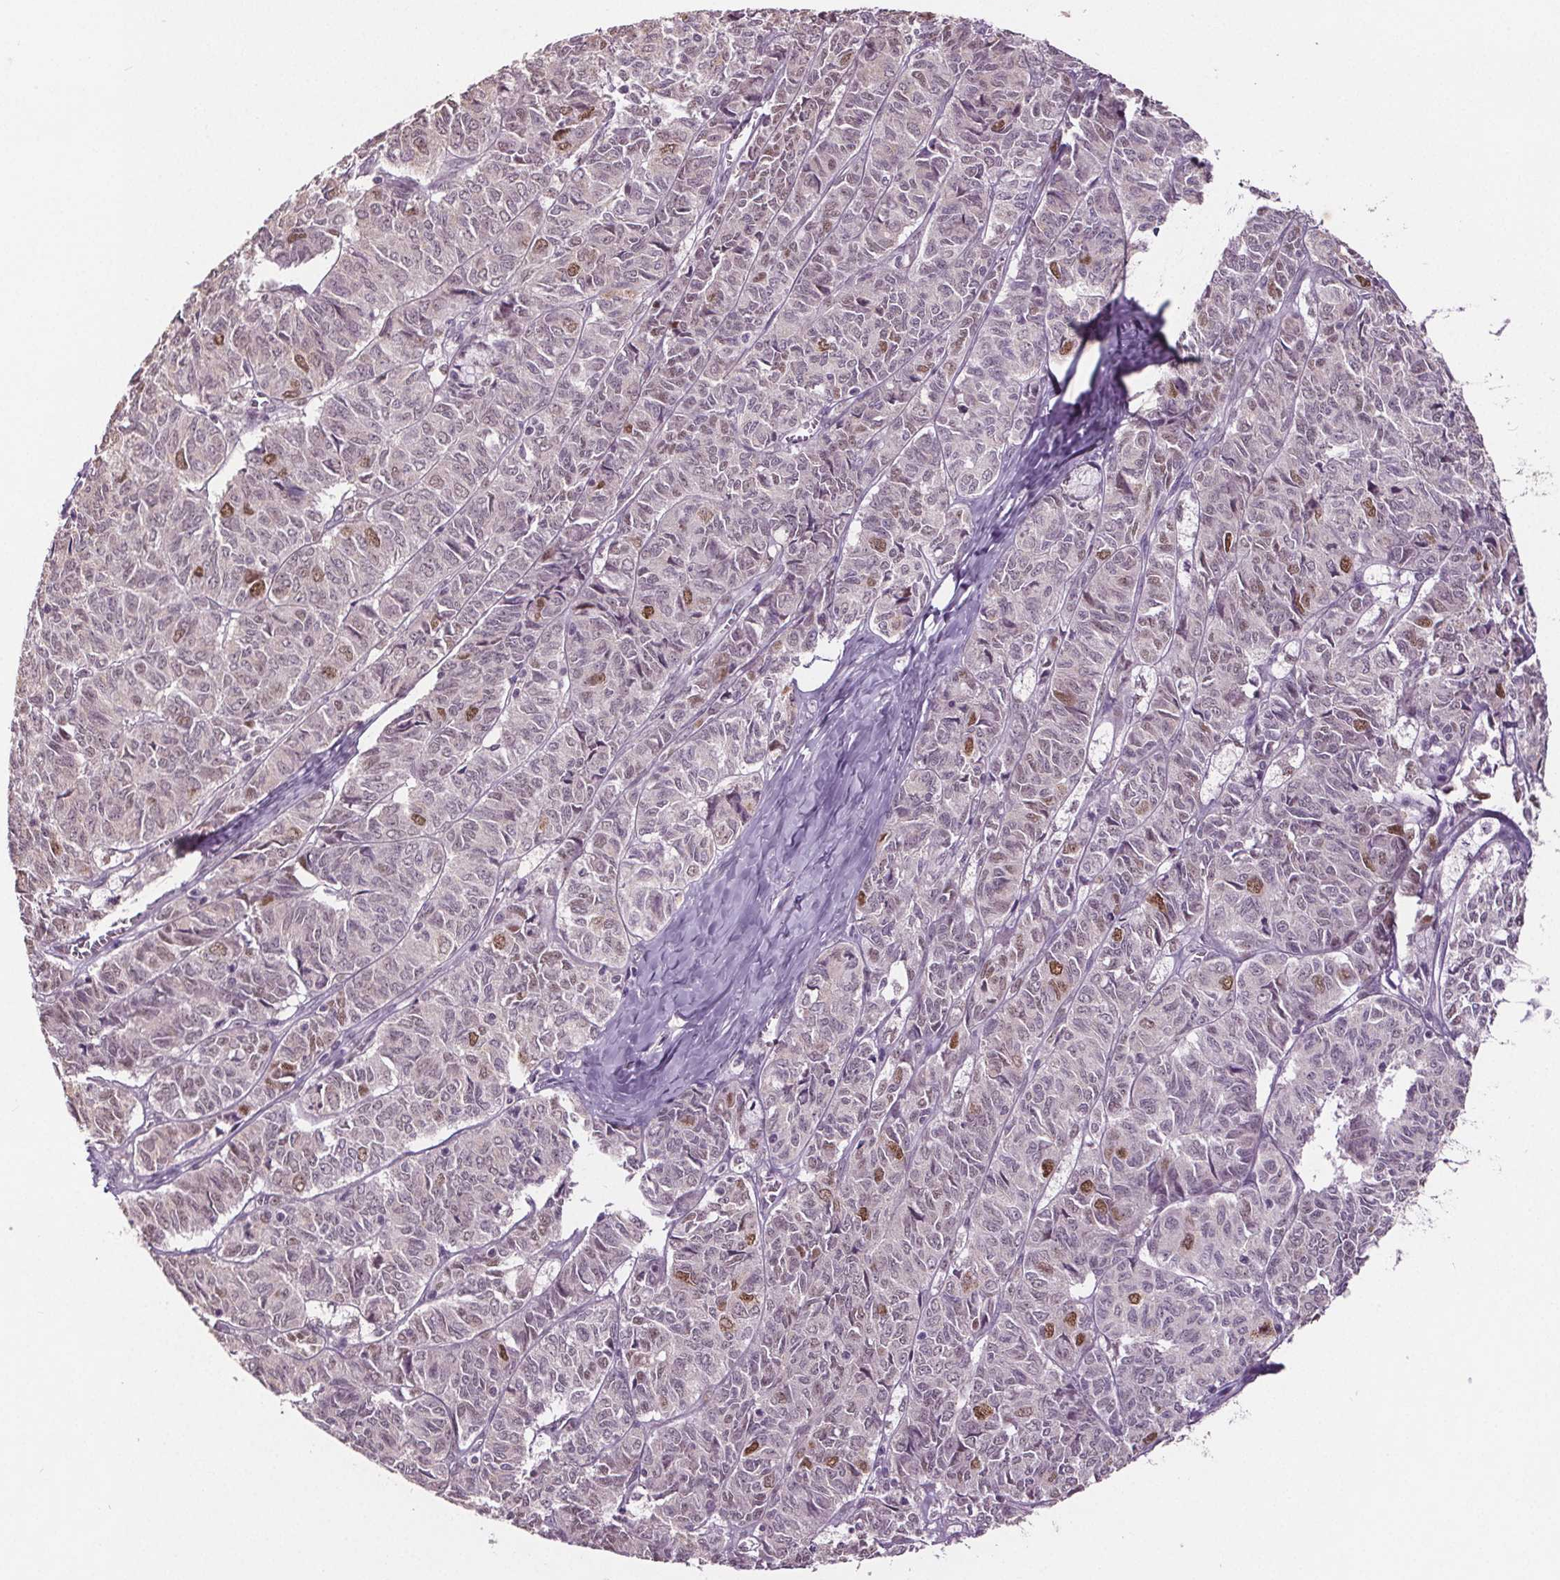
{"staining": {"intensity": "moderate", "quantity": "<25%", "location": "nuclear"}, "tissue": "ovarian cancer", "cell_type": "Tumor cells", "image_type": "cancer", "snomed": [{"axis": "morphology", "description": "Carcinoma, endometroid"}, {"axis": "topography", "description": "Ovary"}], "caption": "Immunohistochemical staining of ovarian cancer shows moderate nuclear protein expression in about <25% of tumor cells.", "gene": "CENPF", "patient": {"sex": "female", "age": 80}}